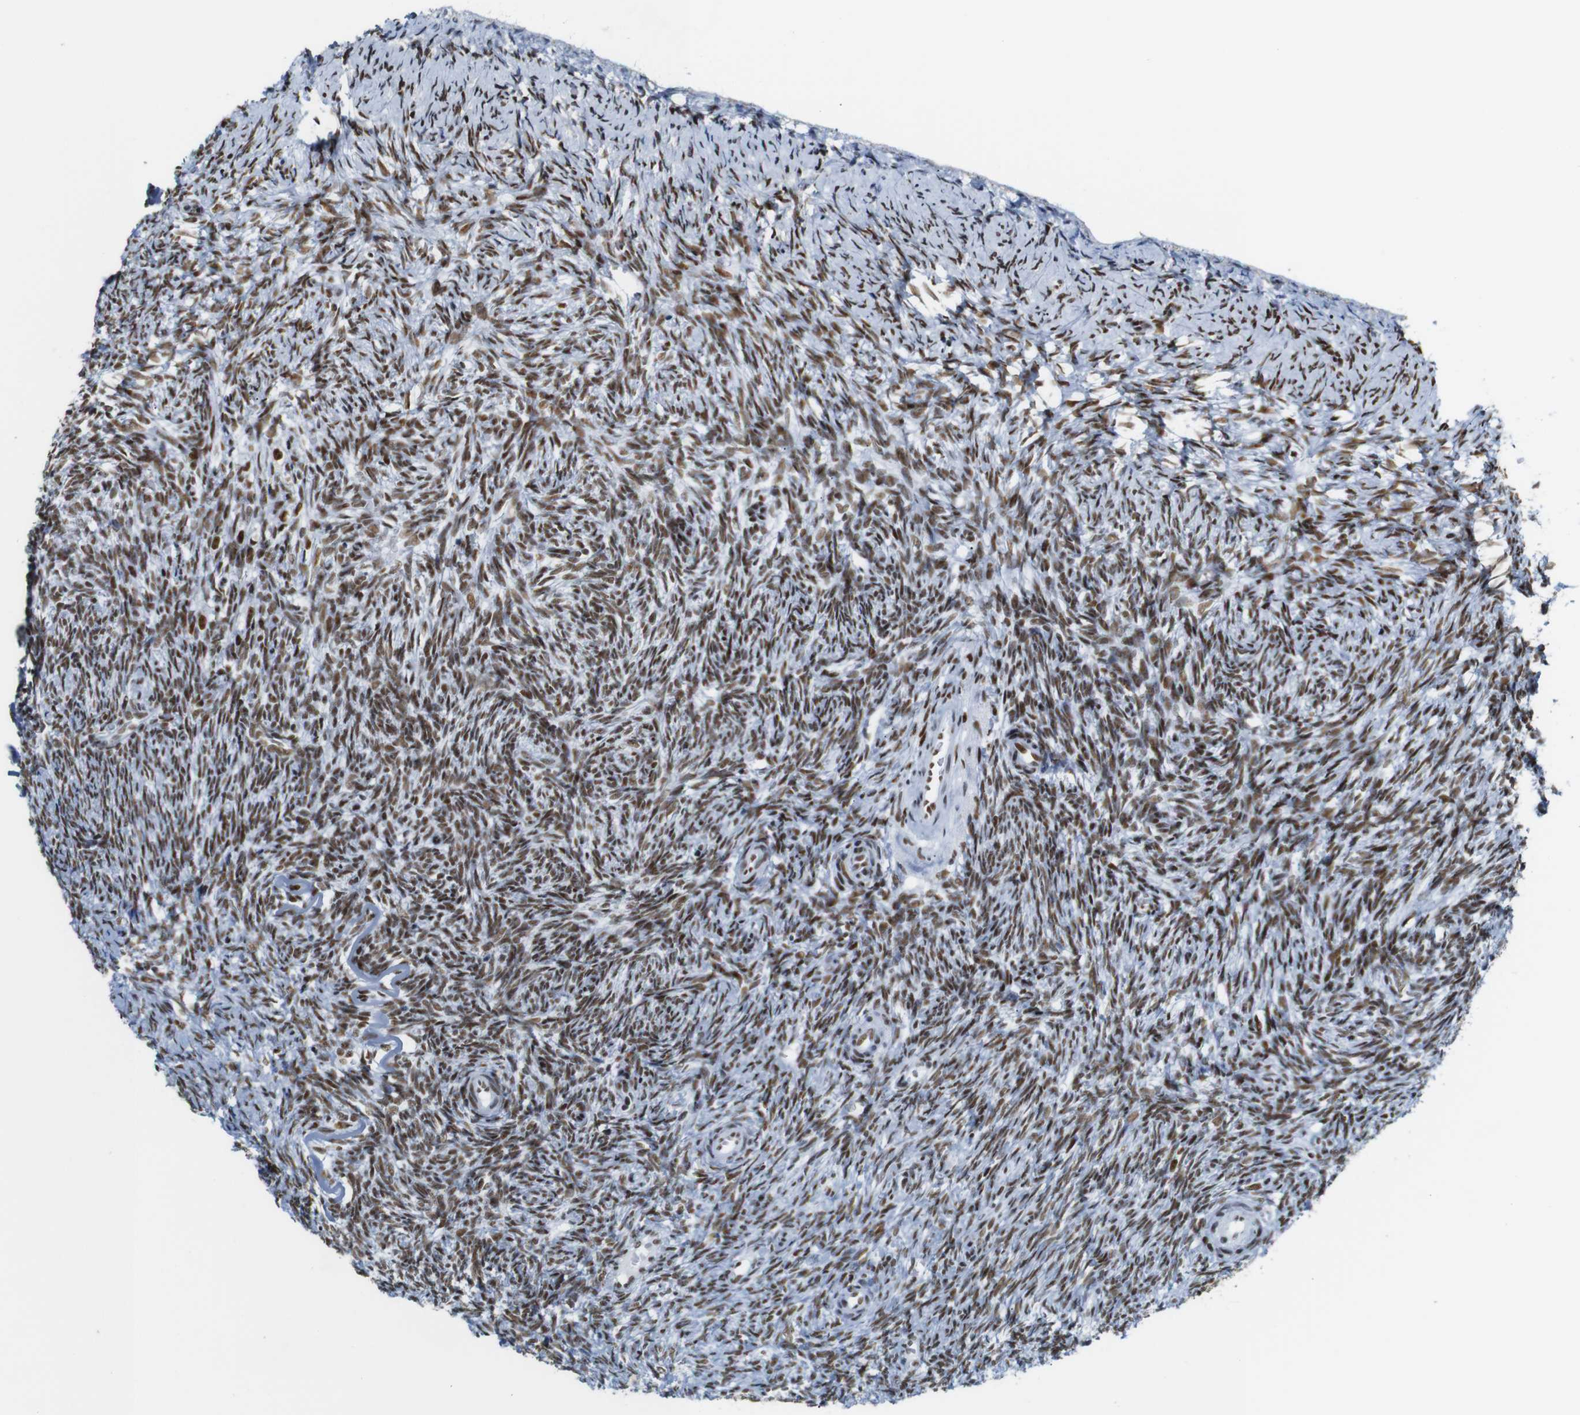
{"staining": {"intensity": "strong", "quantity": "25%-75%", "location": "nuclear"}, "tissue": "ovary", "cell_type": "Ovarian stroma cells", "image_type": "normal", "snomed": [{"axis": "morphology", "description": "Normal tissue, NOS"}, {"axis": "topography", "description": "Ovary"}], "caption": "Immunohistochemistry (IHC) of normal human ovary shows high levels of strong nuclear staining in approximately 25%-75% of ovarian stroma cells.", "gene": "TRA2B", "patient": {"sex": "female", "age": 41}}